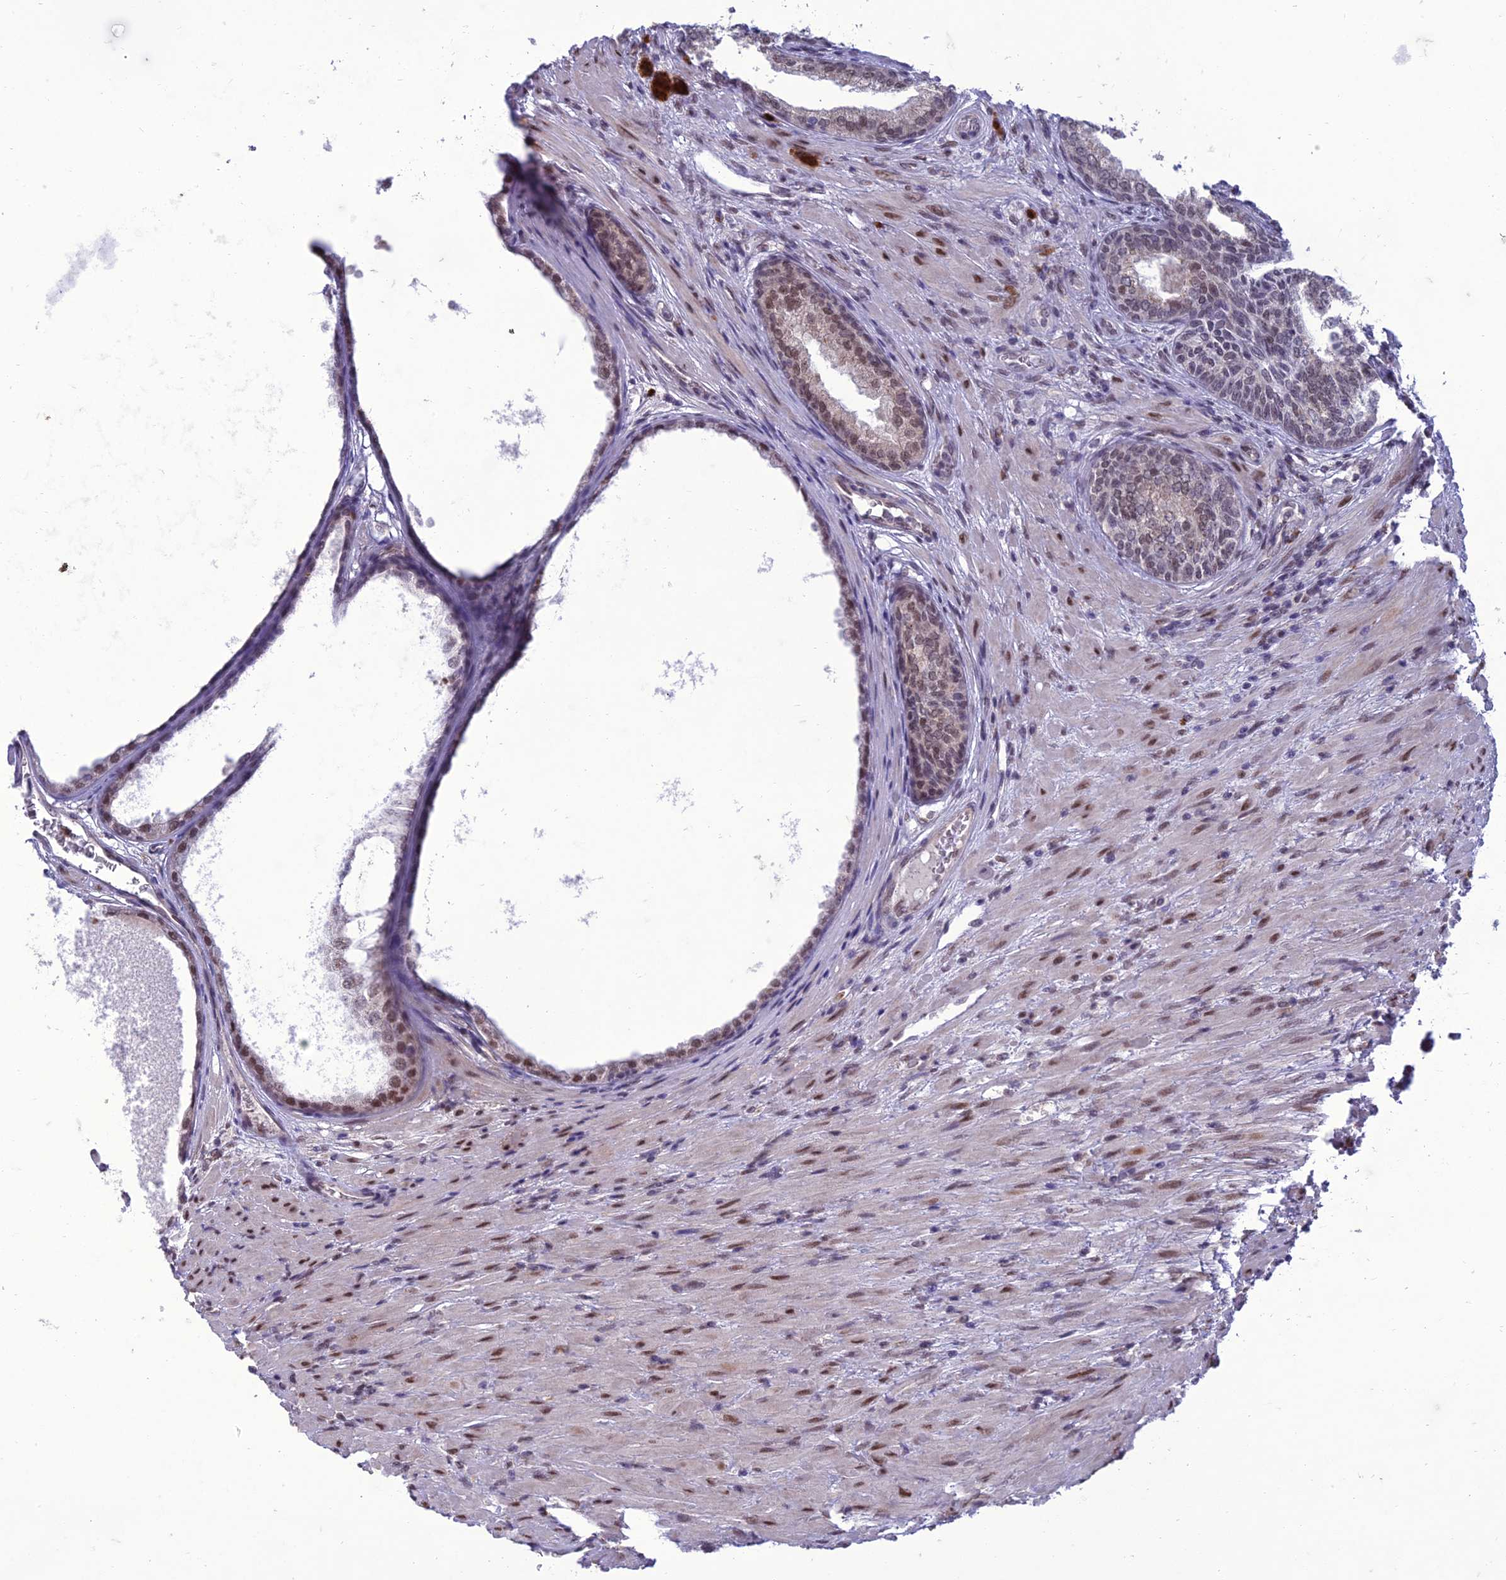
{"staining": {"intensity": "moderate", "quantity": ">75%", "location": "nuclear"}, "tissue": "prostate", "cell_type": "Glandular cells", "image_type": "normal", "snomed": [{"axis": "morphology", "description": "Normal tissue, NOS"}, {"axis": "topography", "description": "Prostate"}], "caption": "IHC histopathology image of normal prostate: human prostate stained using immunohistochemistry (IHC) displays medium levels of moderate protein expression localized specifically in the nuclear of glandular cells, appearing as a nuclear brown color.", "gene": "RANBP3", "patient": {"sex": "male", "age": 76}}